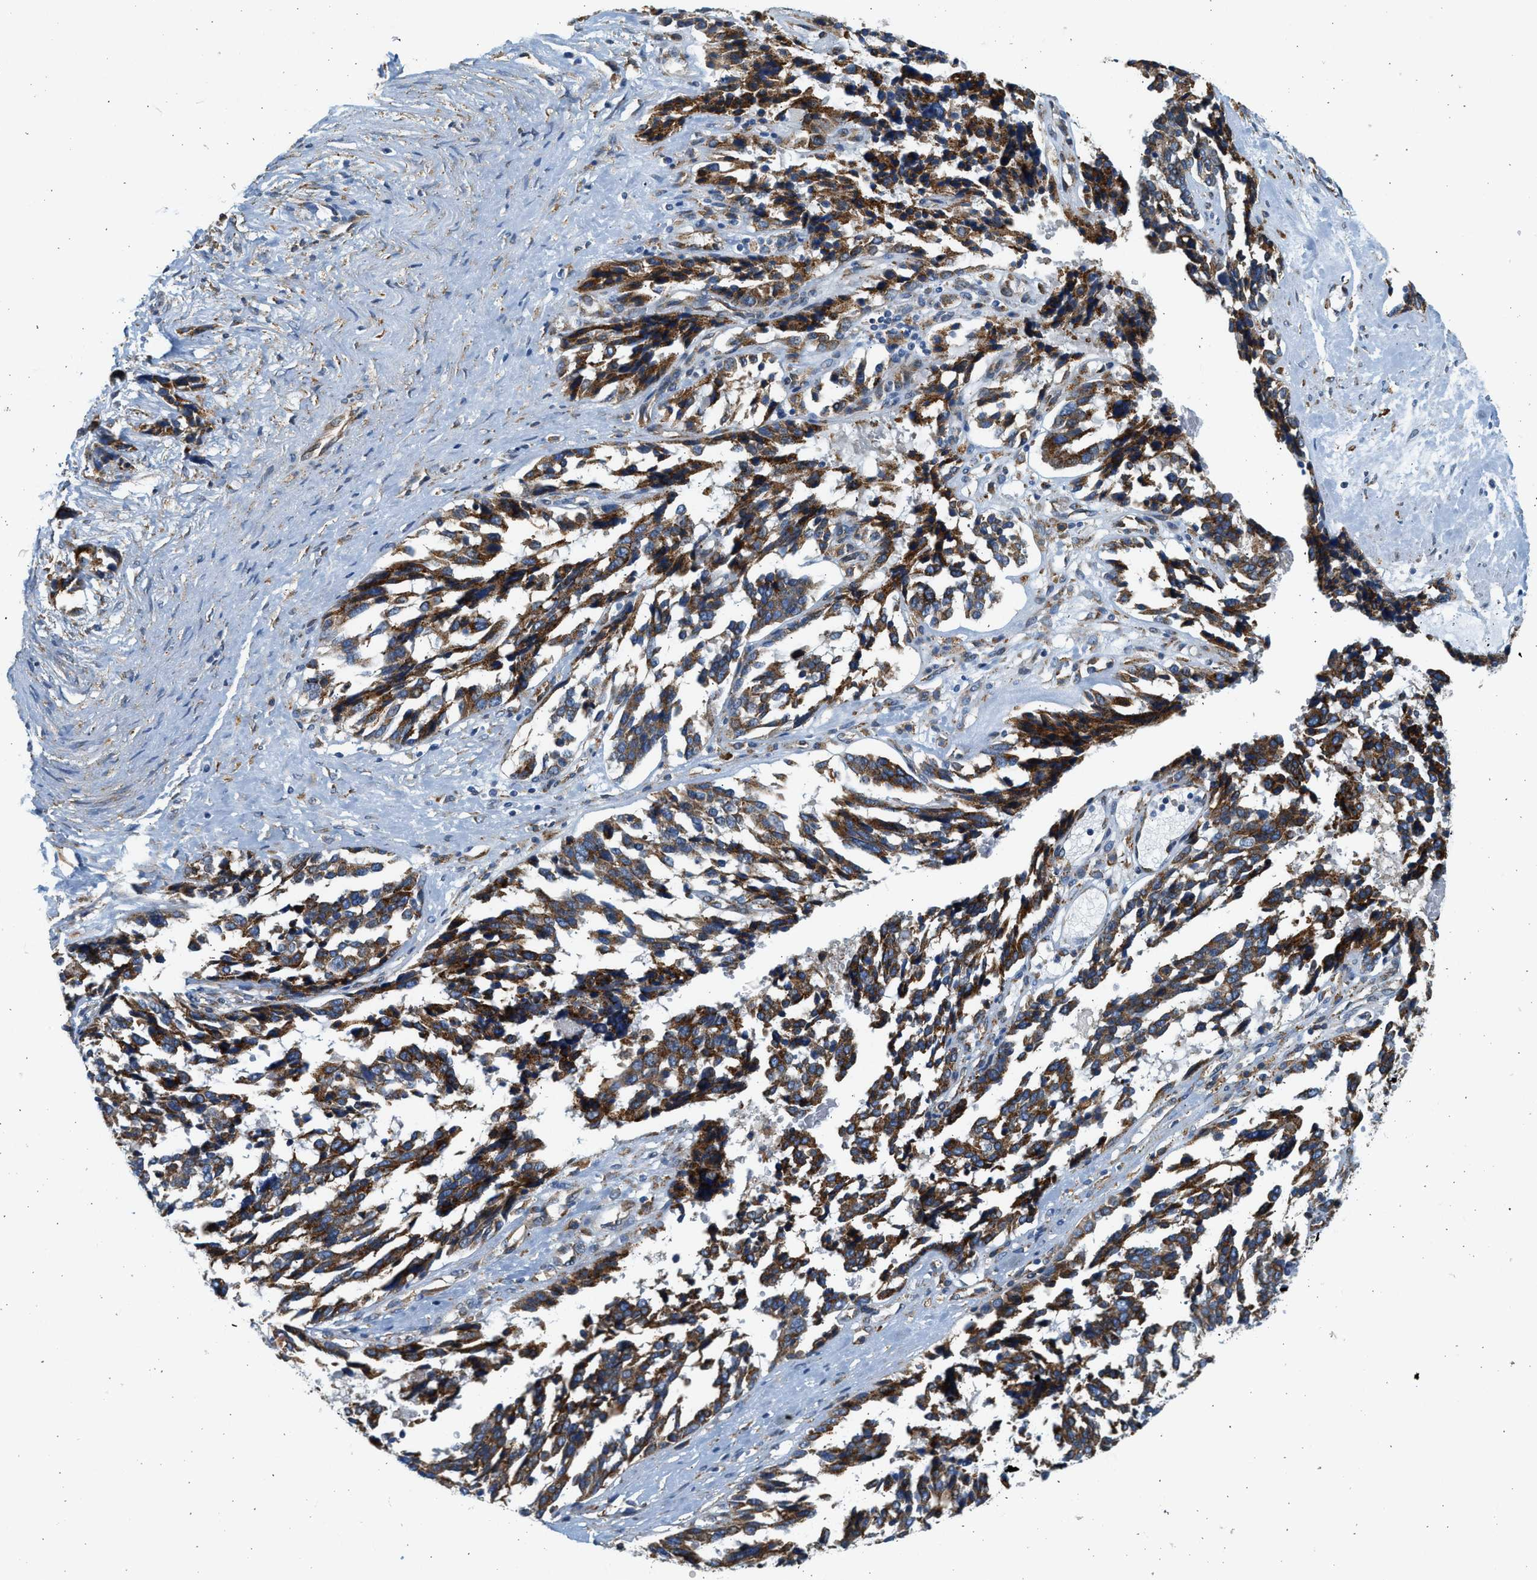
{"staining": {"intensity": "strong", "quantity": ">75%", "location": "cytoplasmic/membranous"}, "tissue": "ovarian cancer", "cell_type": "Tumor cells", "image_type": "cancer", "snomed": [{"axis": "morphology", "description": "Cystadenocarcinoma, serous, NOS"}, {"axis": "topography", "description": "Ovary"}], "caption": "Approximately >75% of tumor cells in ovarian serous cystadenocarcinoma display strong cytoplasmic/membranous protein expression as visualized by brown immunohistochemical staining.", "gene": "CNTN6", "patient": {"sex": "female", "age": 44}}